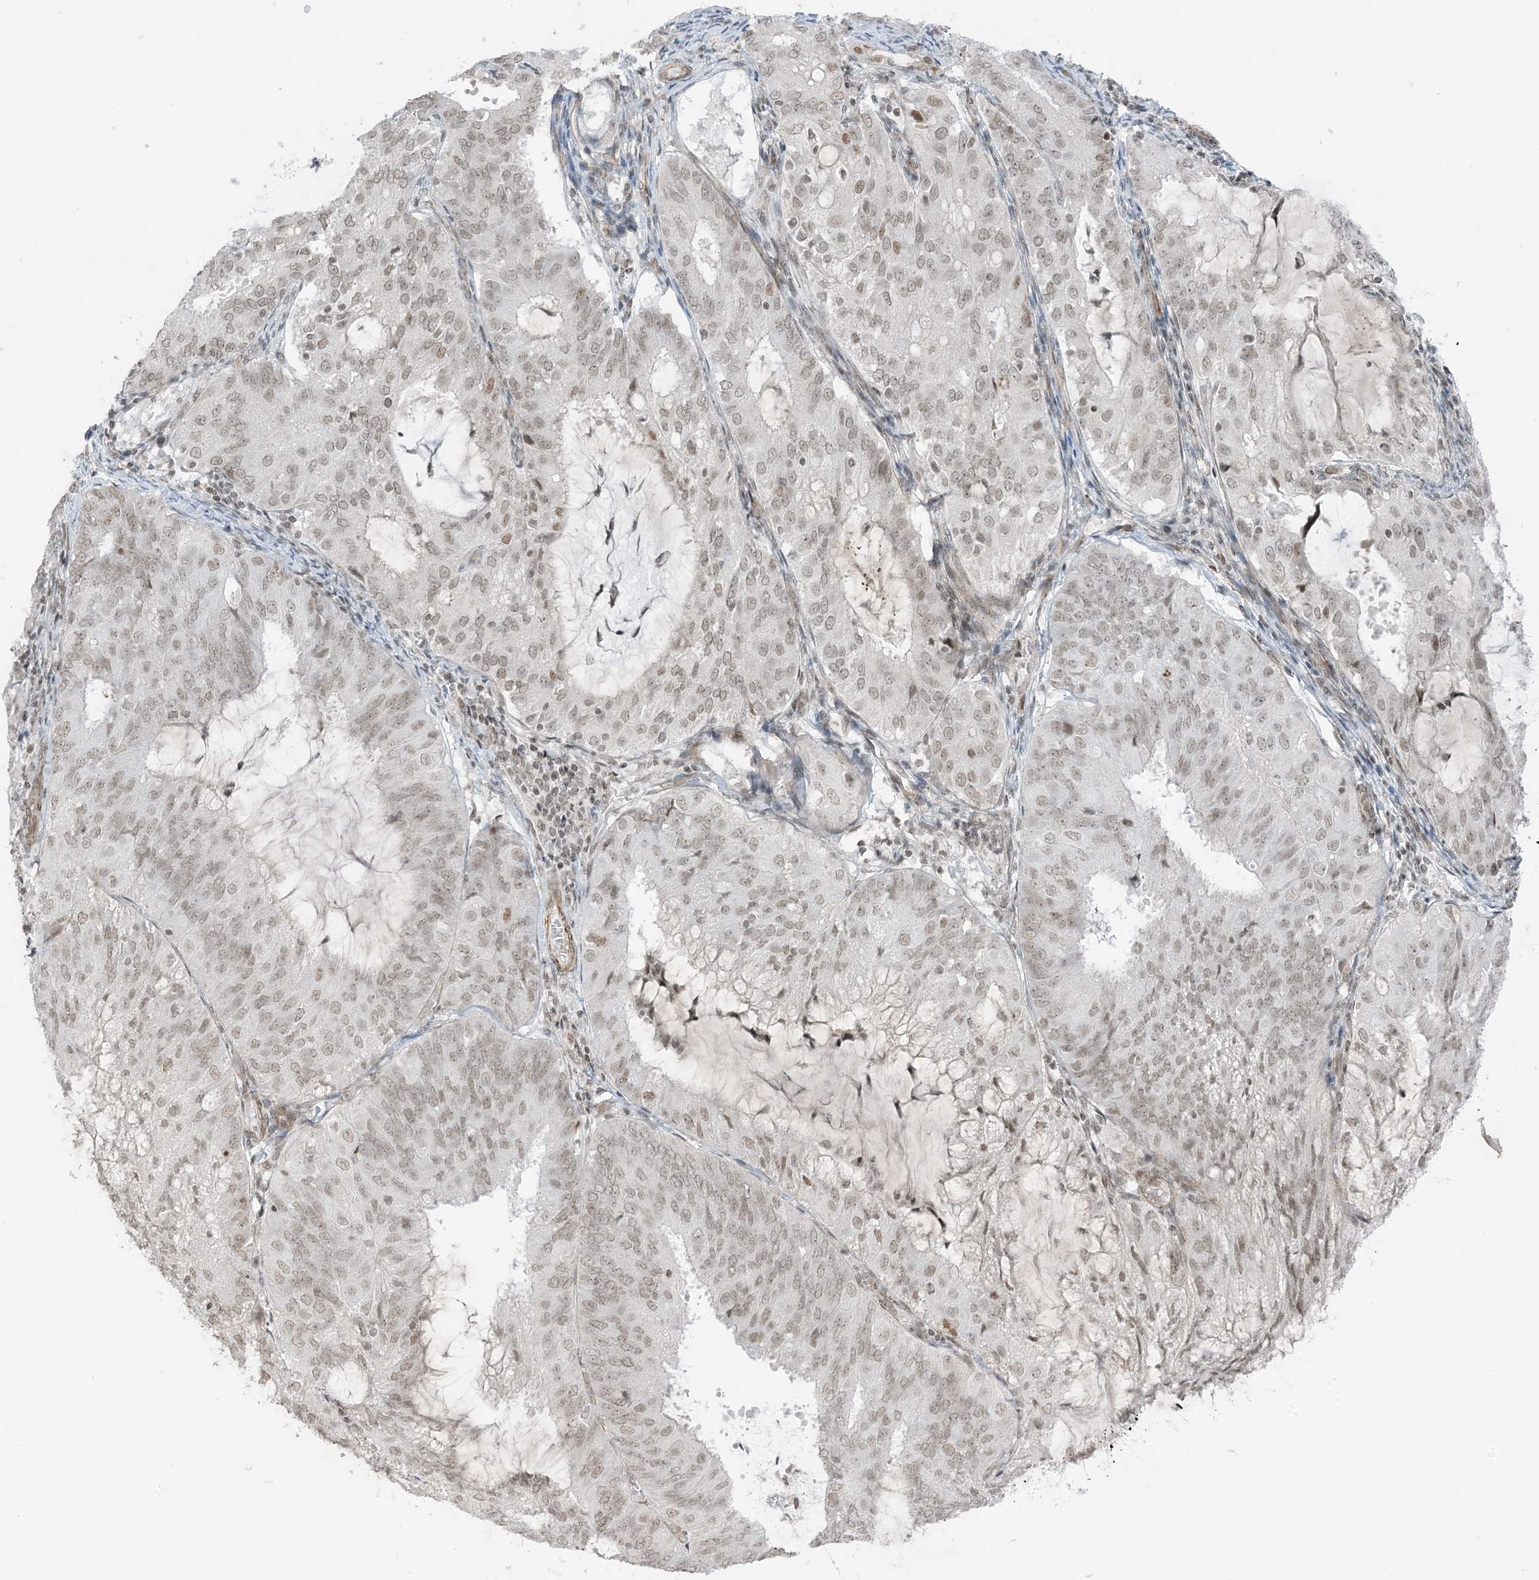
{"staining": {"intensity": "weak", "quantity": ">75%", "location": "nuclear"}, "tissue": "endometrial cancer", "cell_type": "Tumor cells", "image_type": "cancer", "snomed": [{"axis": "morphology", "description": "Adenocarcinoma, NOS"}, {"axis": "topography", "description": "Endometrium"}], "caption": "Protein expression analysis of human endometrial cancer (adenocarcinoma) reveals weak nuclear positivity in about >75% of tumor cells.", "gene": "METAP1D", "patient": {"sex": "female", "age": 81}}